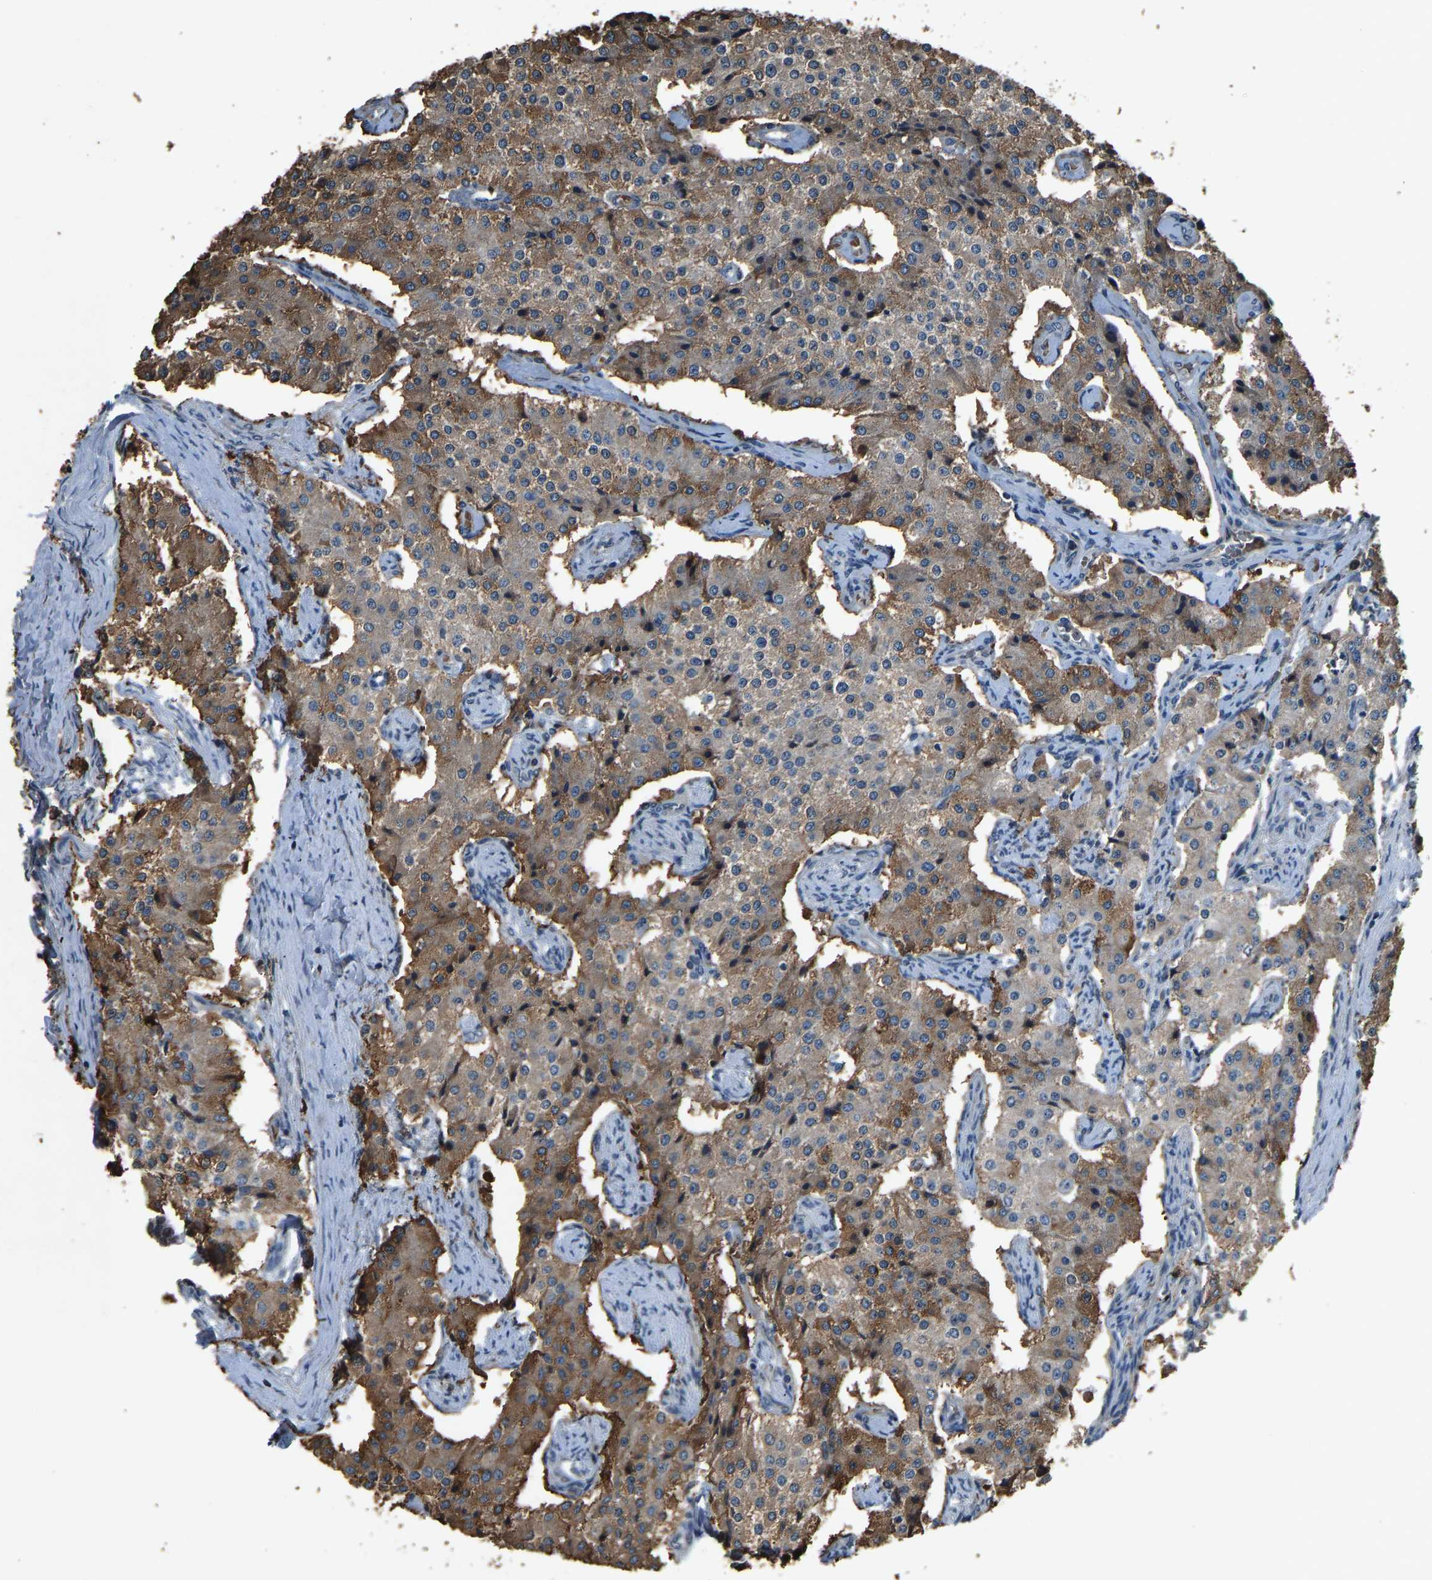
{"staining": {"intensity": "moderate", "quantity": ">75%", "location": "cytoplasmic/membranous"}, "tissue": "carcinoid", "cell_type": "Tumor cells", "image_type": "cancer", "snomed": [{"axis": "morphology", "description": "Carcinoid, malignant, NOS"}, {"axis": "topography", "description": "Colon"}], "caption": "Protein expression analysis of human carcinoid (malignant) reveals moderate cytoplasmic/membranous expression in about >75% of tumor cells.", "gene": "FOS", "patient": {"sex": "female", "age": 52}}